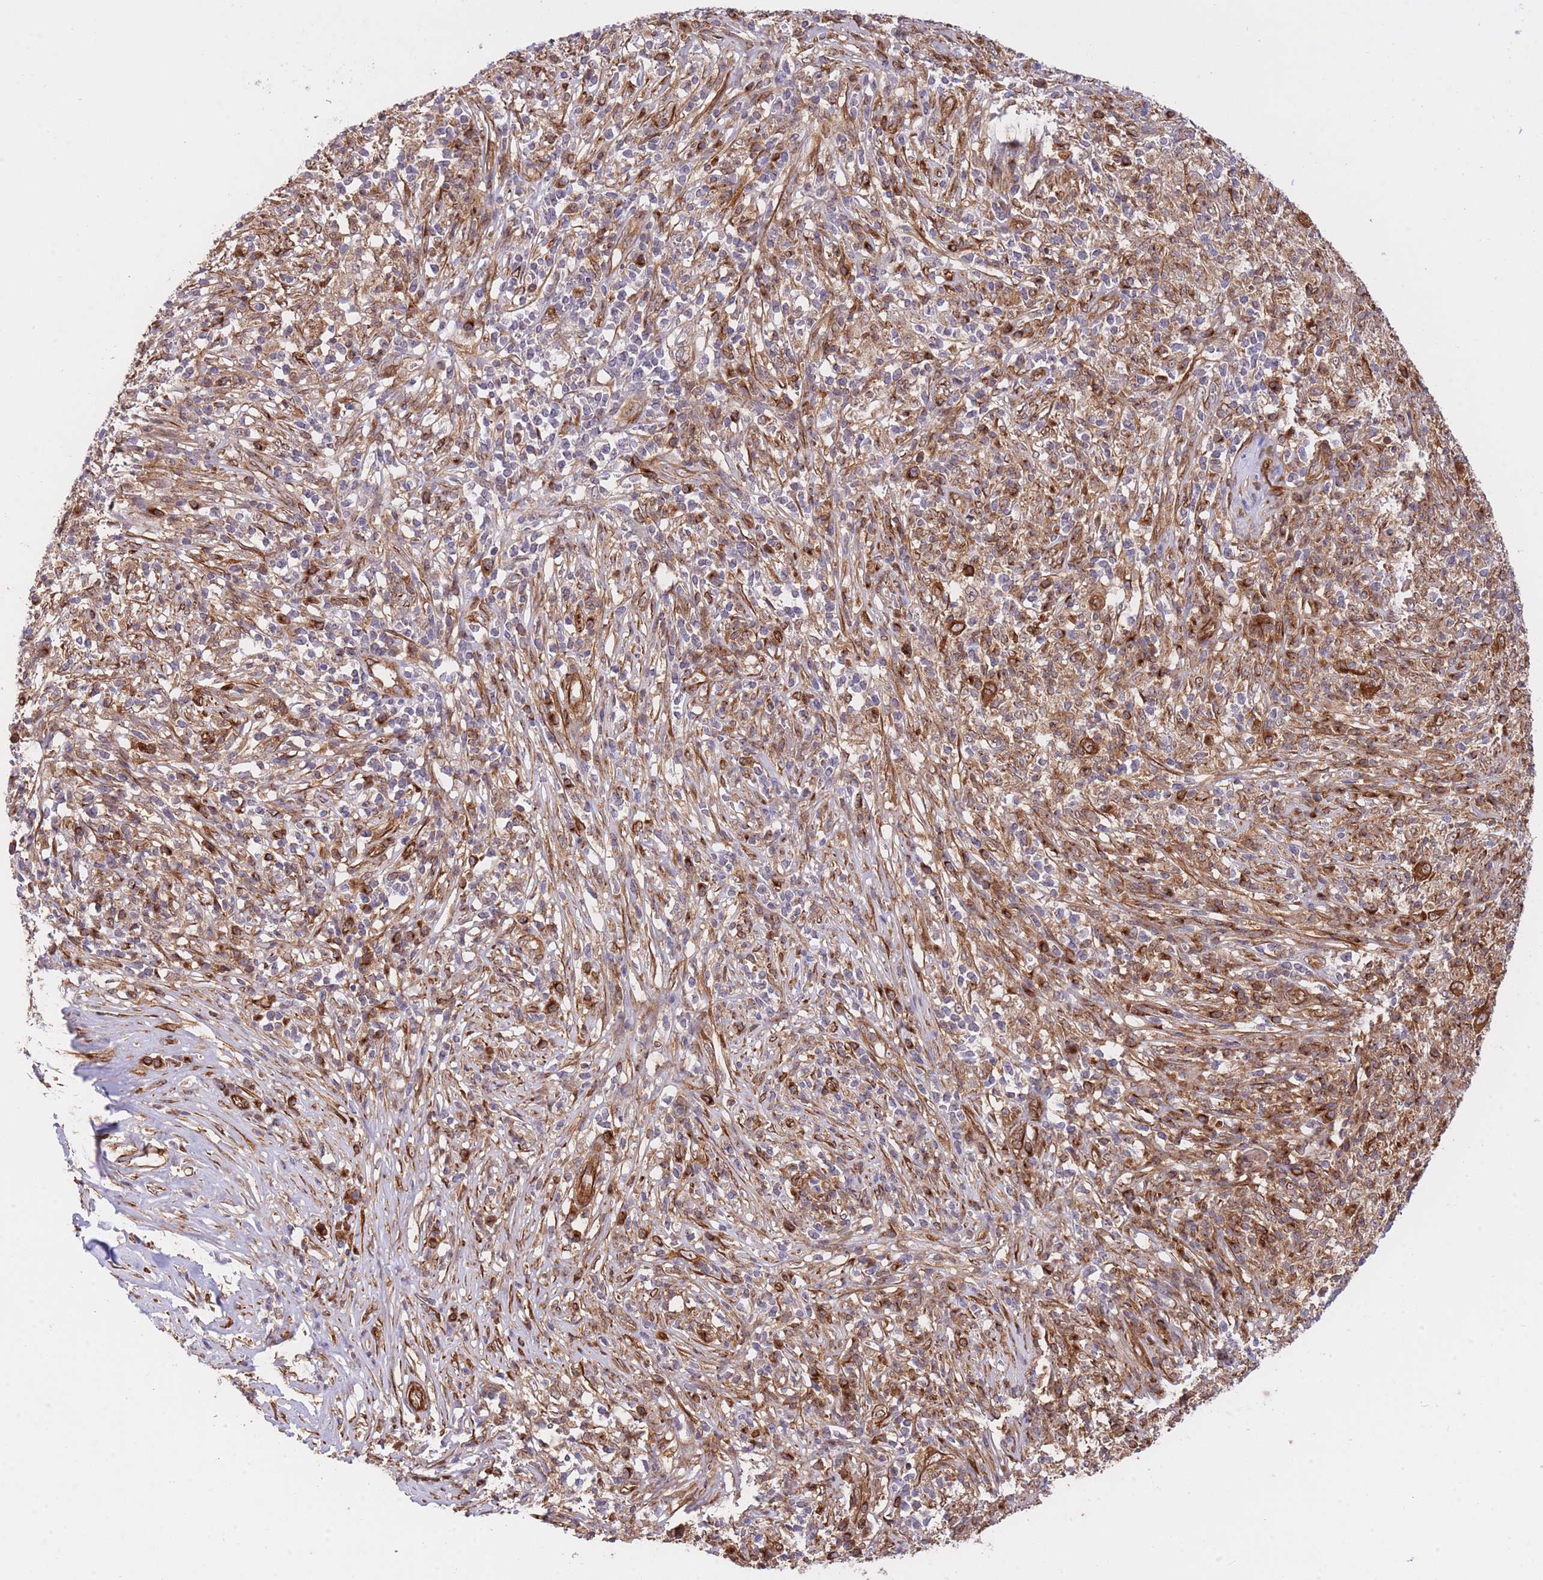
{"staining": {"intensity": "moderate", "quantity": ">75%", "location": "cytoplasmic/membranous"}, "tissue": "melanoma", "cell_type": "Tumor cells", "image_type": "cancer", "snomed": [{"axis": "morphology", "description": "Malignant melanoma, NOS"}, {"axis": "topography", "description": "Skin"}], "caption": "The photomicrograph shows a brown stain indicating the presence of a protein in the cytoplasmic/membranous of tumor cells in malignant melanoma.", "gene": "EXOSC8", "patient": {"sex": "male", "age": 66}}